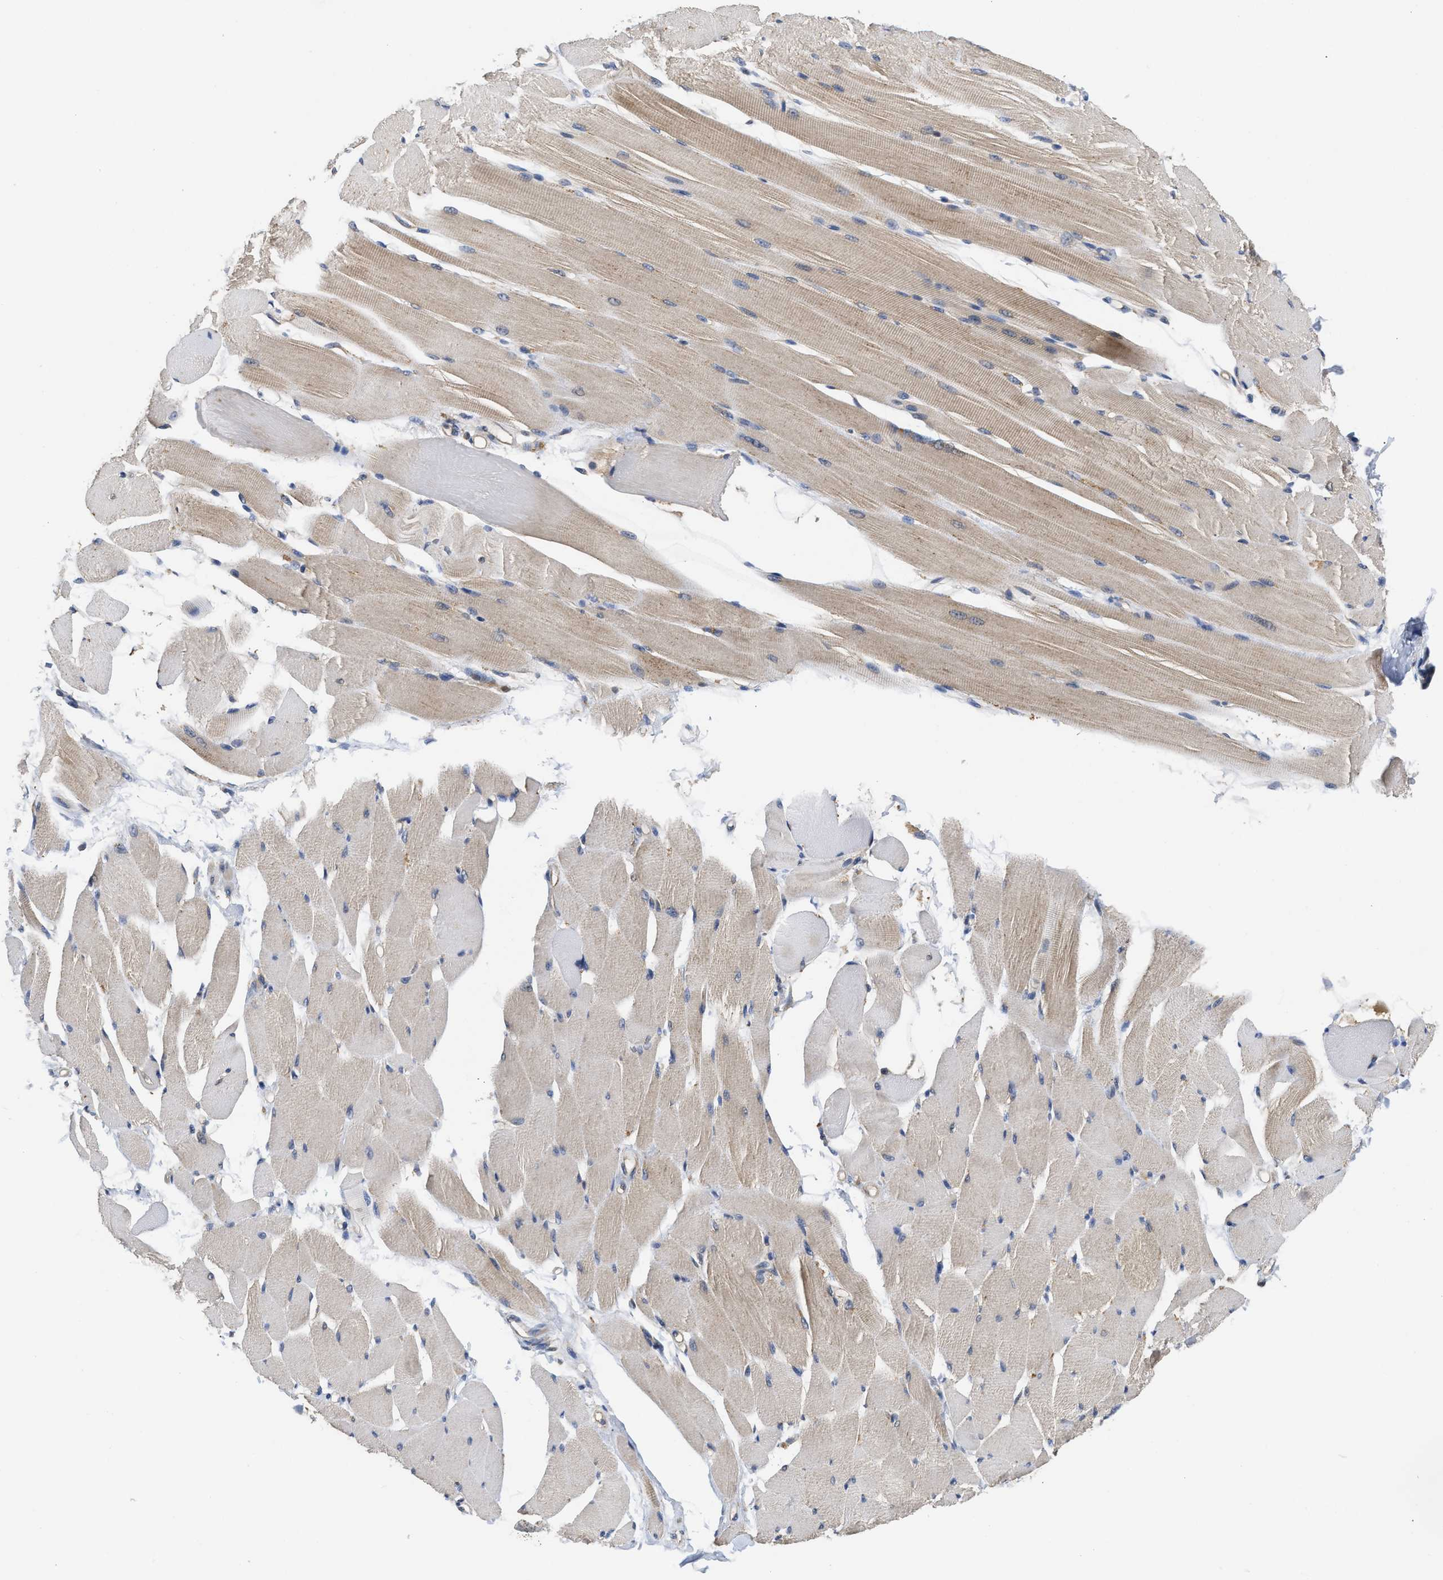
{"staining": {"intensity": "weak", "quantity": "25%-75%", "location": "cytoplasmic/membranous"}, "tissue": "skeletal muscle", "cell_type": "Myocytes", "image_type": "normal", "snomed": [{"axis": "morphology", "description": "Normal tissue, NOS"}, {"axis": "topography", "description": "Skeletal muscle"}, {"axis": "topography", "description": "Peripheral nerve tissue"}], "caption": "Brown immunohistochemical staining in benign human skeletal muscle displays weak cytoplasmic/membranous positivity in approximately 25%-75% of myocytes. The staining is performed using DAB brown chromogen to label protein expression. The nuclei are counter-stained blue using hematoxylin.", "gene": "RNF216", "patient": {"sex": "female", "age": 84}}